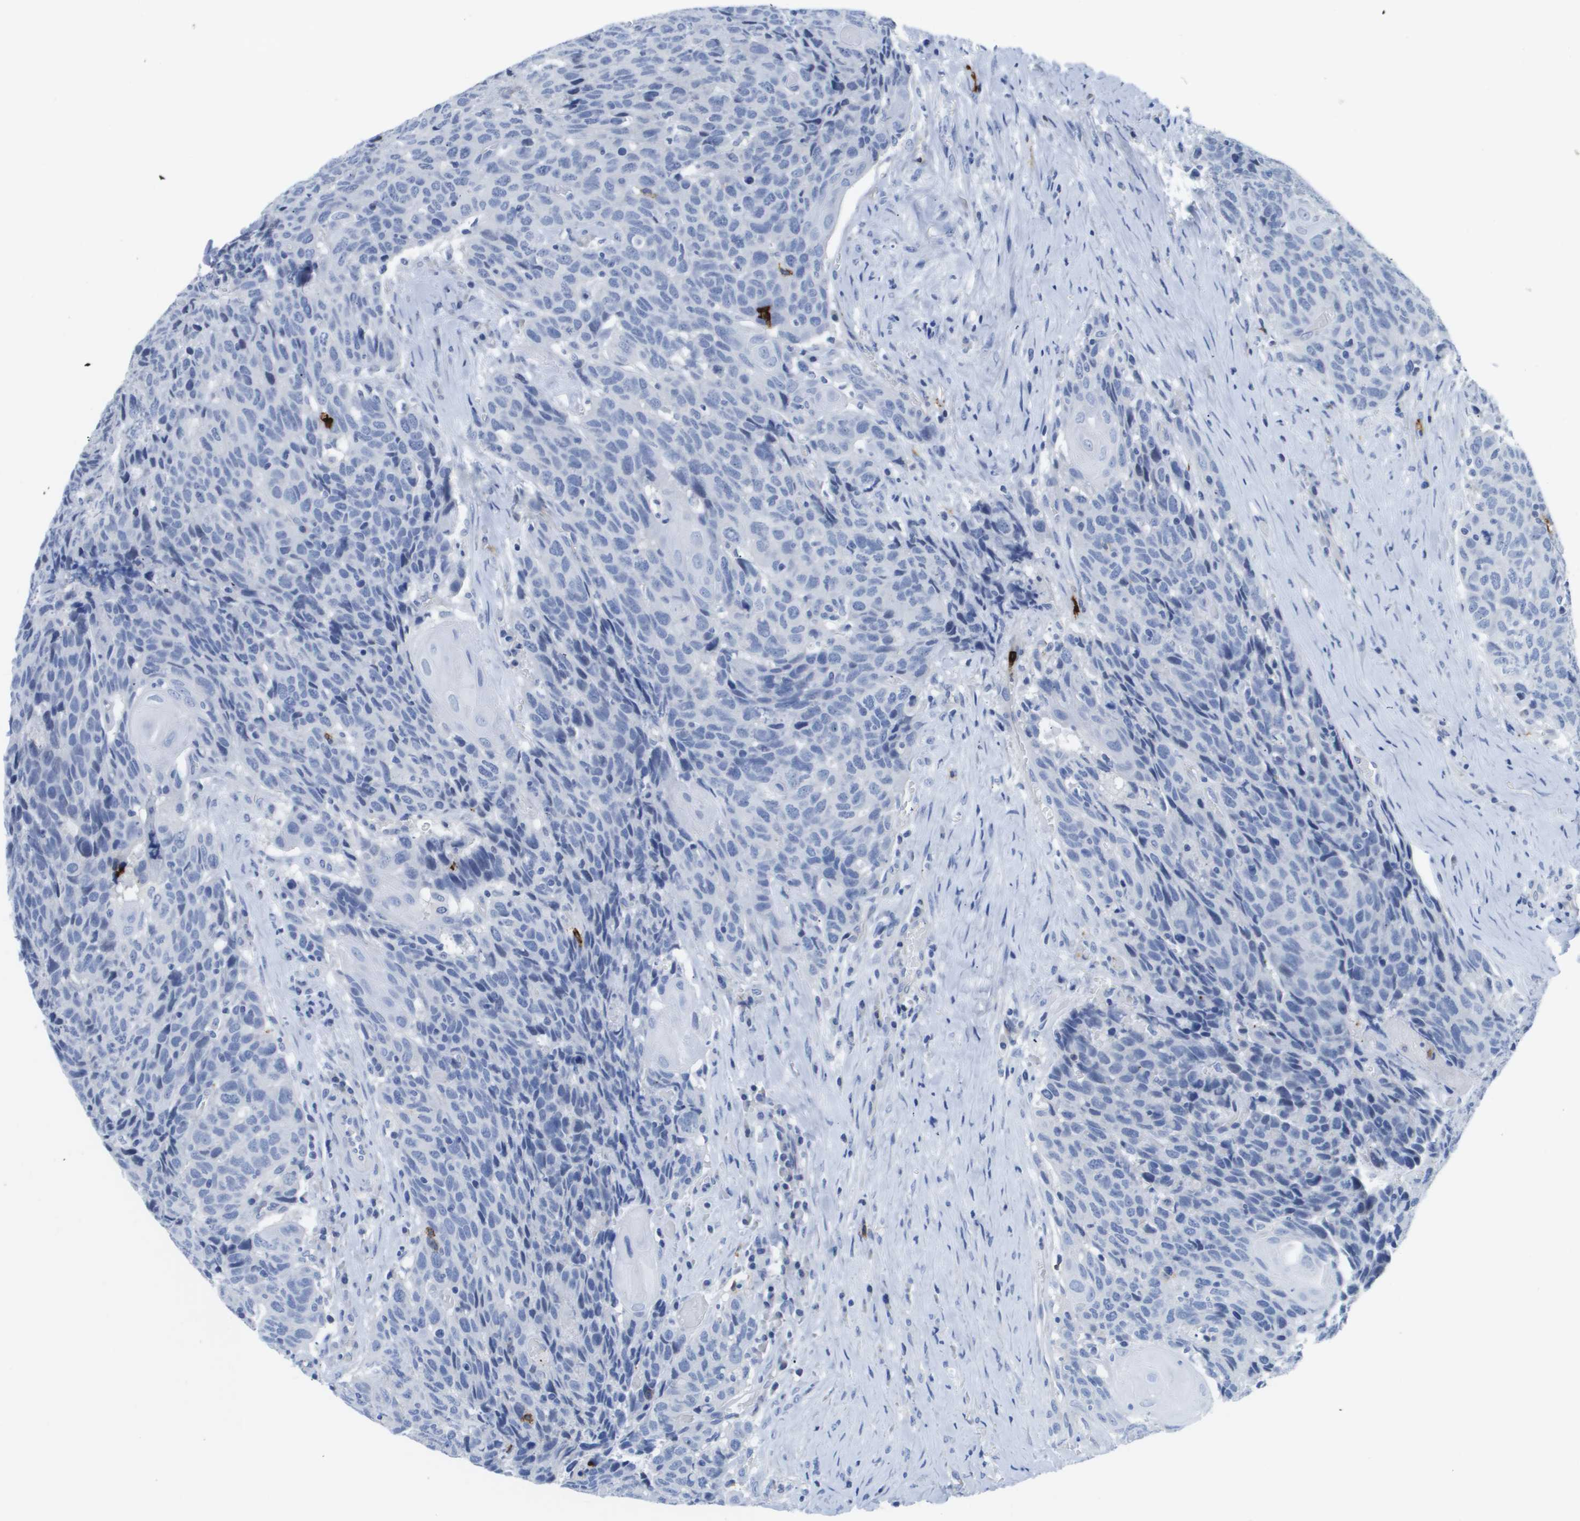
{"staining": {"intensity": "negative", "quantity": "none", "location": "none"}, "tissue": "head and neck cancer", "cell_type": "Tumor cells", "image_type": "cancer", "snomed": [{"axis": "morphology", "description": "Squamous cell carcinoma, NOS"}, {"axis": "topography", "description": "Head-Neck"}], "caption": "There is no significant positivity in tumor cells of head and neck squamous cell carcinoma. The staining is performed using DAB brown chromogen with nuclei counter-stained in using hematoxylin.", "gene": "MS4A1", "patient": {"sex": "male", "age": 66}}